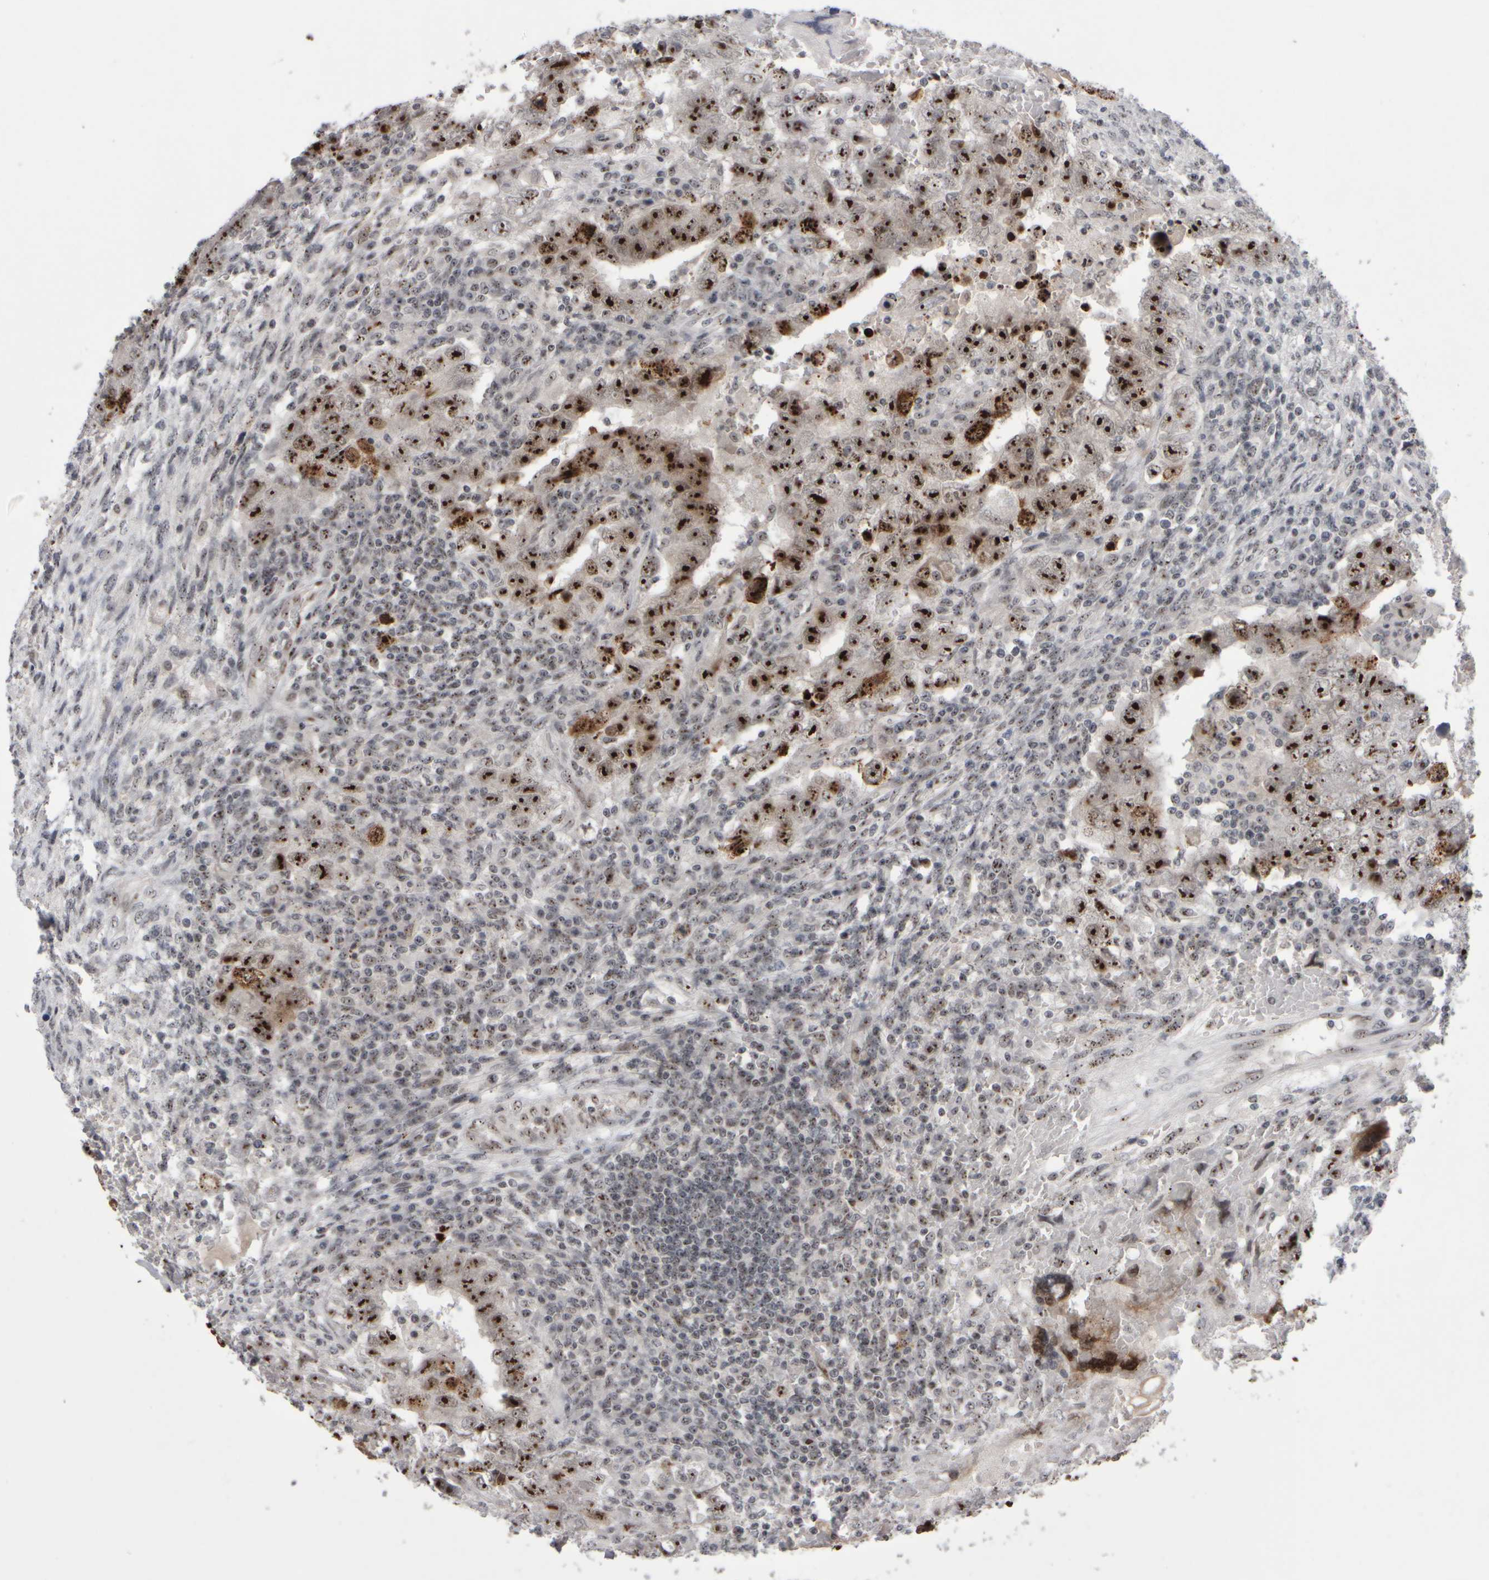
{"staining": {"intensity": "strong", "quantity": ">75%", "location": "nuclear"}, "tissue": "testis cancer", "cell_type": "Tumor cells", "image_type": "cancer", "snomed": [{"axis": "morphology", "description": "Carcinoma, Embryonal, NOS"}, {"axis": "topography", "description": "Testis"}], "caption": "Strong nuclear positivity is appreciated in approximately >75% of tumor cells in testis embryonal carcinoma. The protein is shown in brown color, while the nuclei are stained blue.", "gene": "SURF6", "patient": {"sex": "male", "age": 26}}